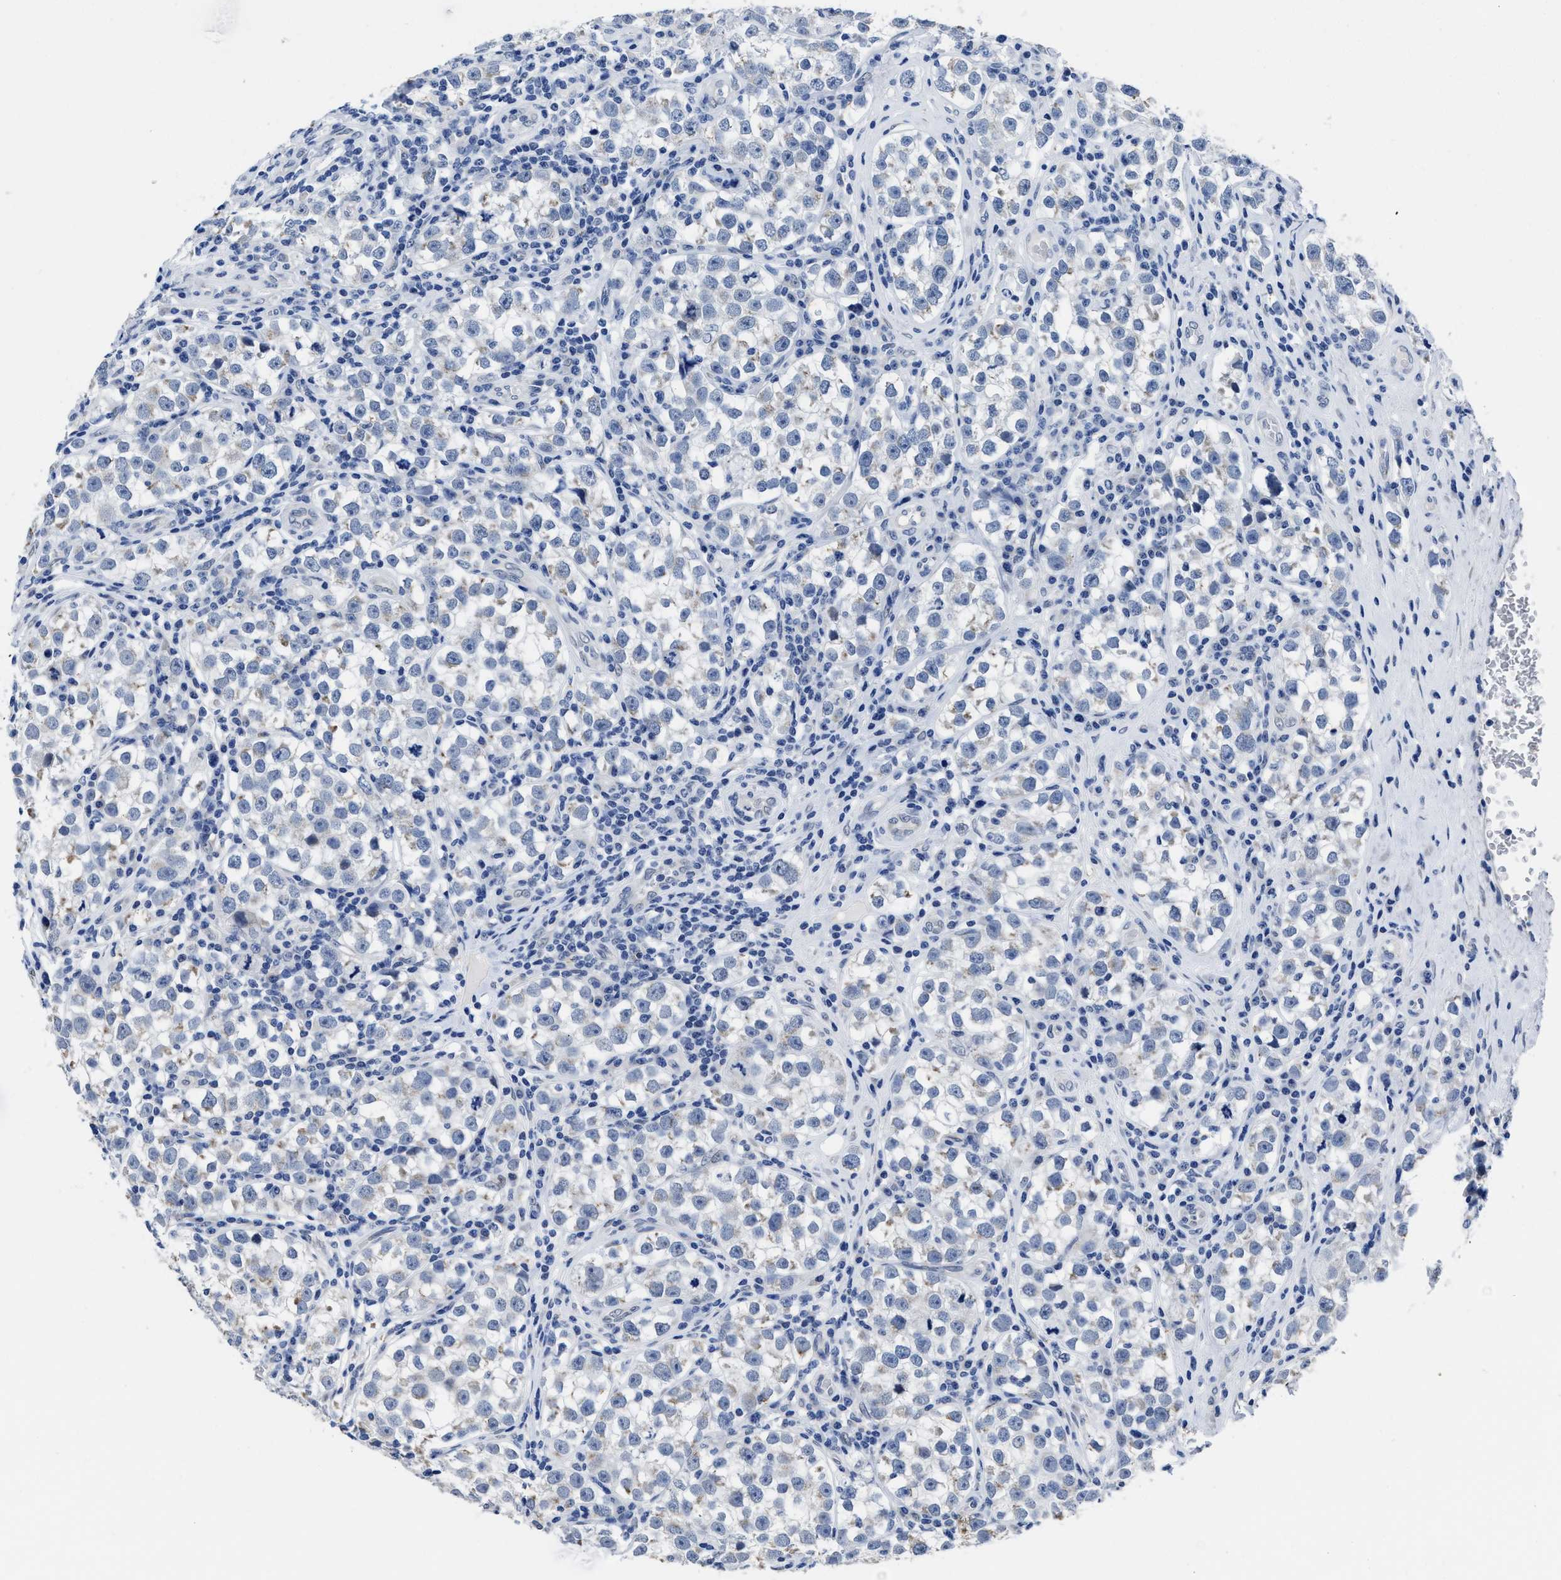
{"staining": {"intensity": "negative", "quantity": "none", "location": "none"}, "tissue": "testis cancer", "cell_type": "Tumor cells", "image_type": "cancer", "snomed": [{"axis": "morphology", "description": "Normal tissue, NOS"}, {"axis": "morphology", "description": "Seminoma, NOS"}, {"axis": "topography", "description": "Testis"}], "caption": "Testis seminoma stained for a protein using IHC displays no expression tumor cells.", "gene": "HOOK1", "patient": {"sex": "male", "age": 43}}